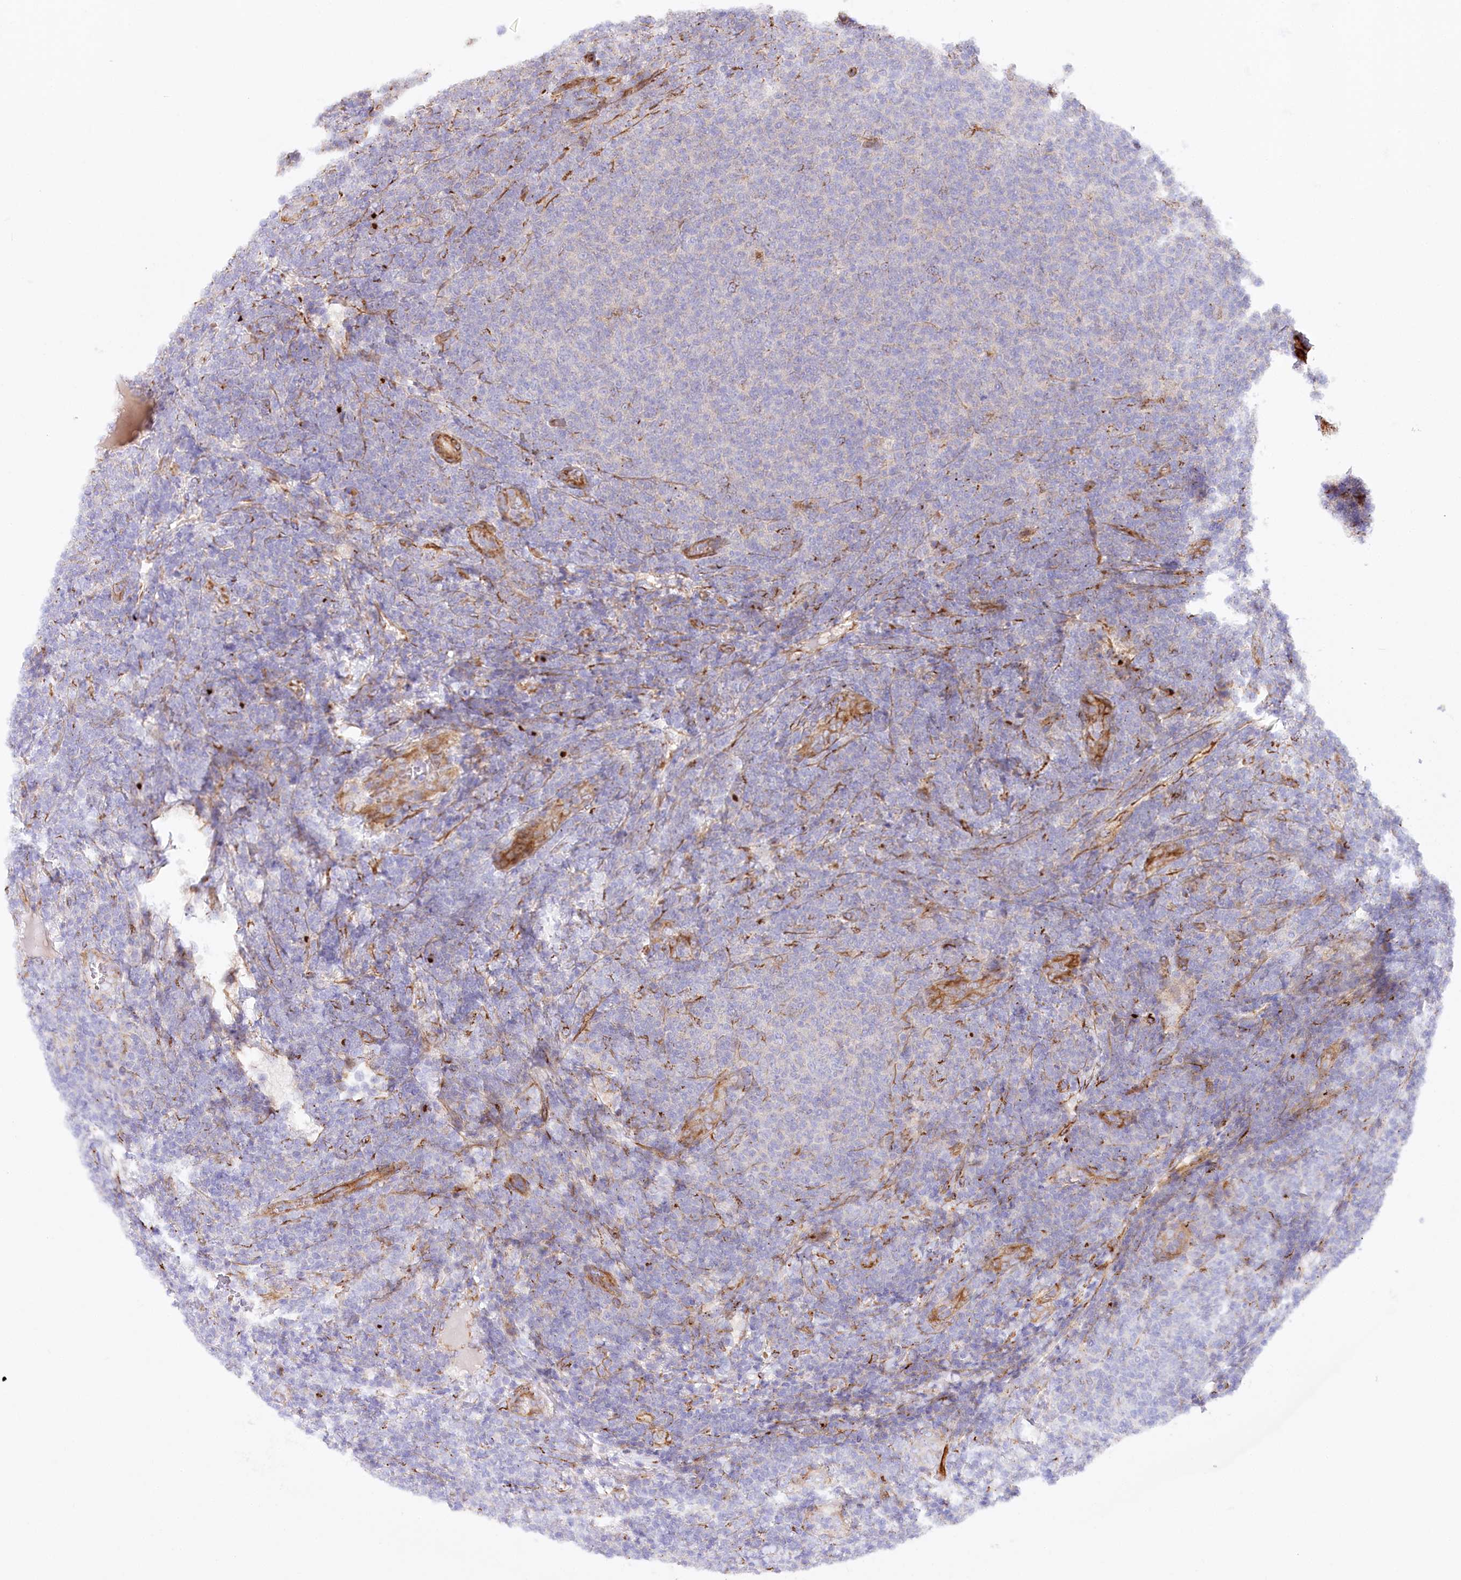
{"staining": {"intensity": "negative", "quantity": "none", "location": "none"}, "tissue": "lymphoma", "cell_type": "Tumor cells", "image_type": "cancer", "snomed": [{"axis": "morphology", "description": "Malignant lymphoma, non-Hodgkin's type, Low grade"}, {"axis": "topography", "description": "Lymph node"}], "caption": "The immunohistochemistry (IHC) micrograph has no significant expression in tumor cells of lymphoma tissue.", "gene": "ABRAXAS2", "patient": {"sex": "male", "age": 66}}